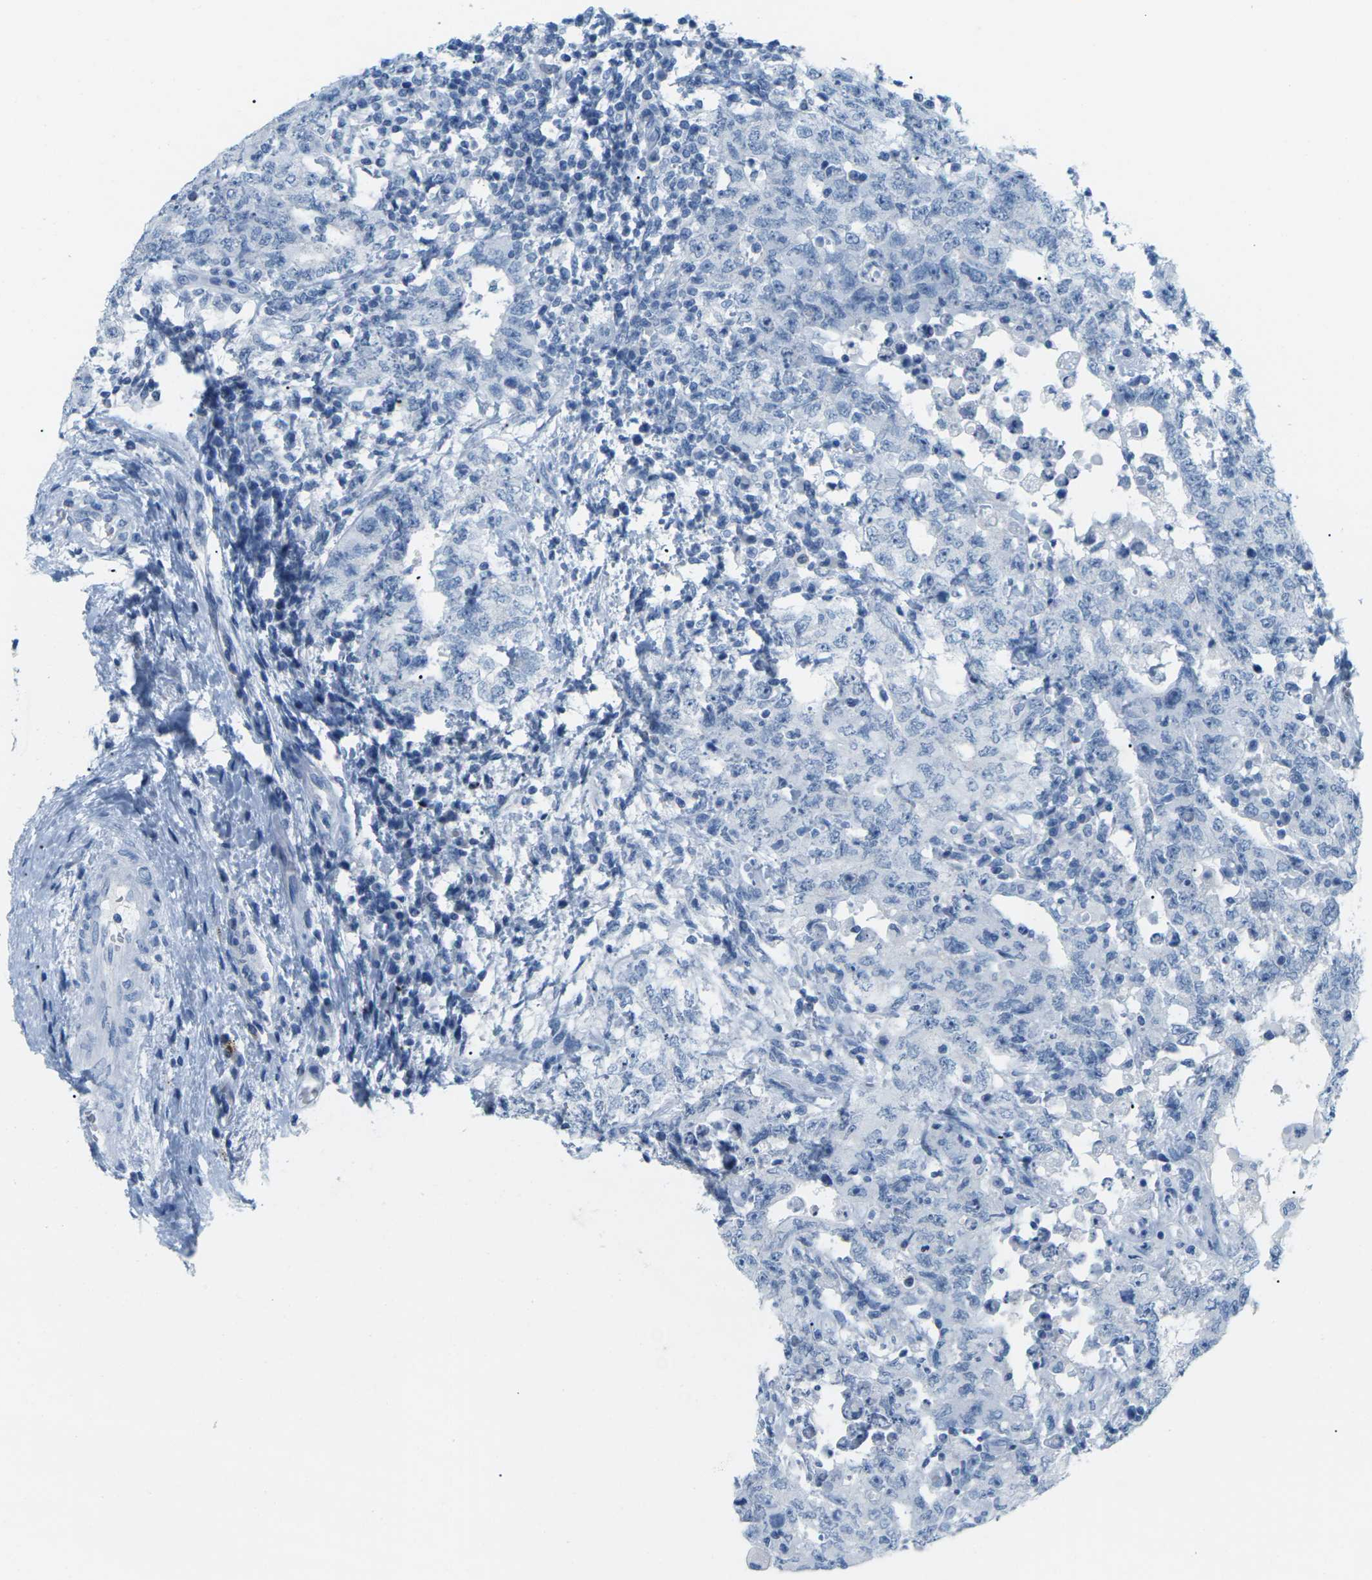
{"staining": {"intensity": "negative", "quantity": "none", "location": "none"}, "tissue": "testis cancer", "cell_type": "Tumor cells", "image_type": "cancer", "snomed": [{"axis": "morphology", "description": "Carcinoma, Embryonal, NOS"}, {"axis": "topography", "description": "Testis"}], "caption": "This is an immunohistochemistry (IHC) photomicrograph of testis embryonal carcinoma. There is no expression in tumor cells.", "gene": "SLC12A1", "patient": {"sex": "male", "age": 26}}